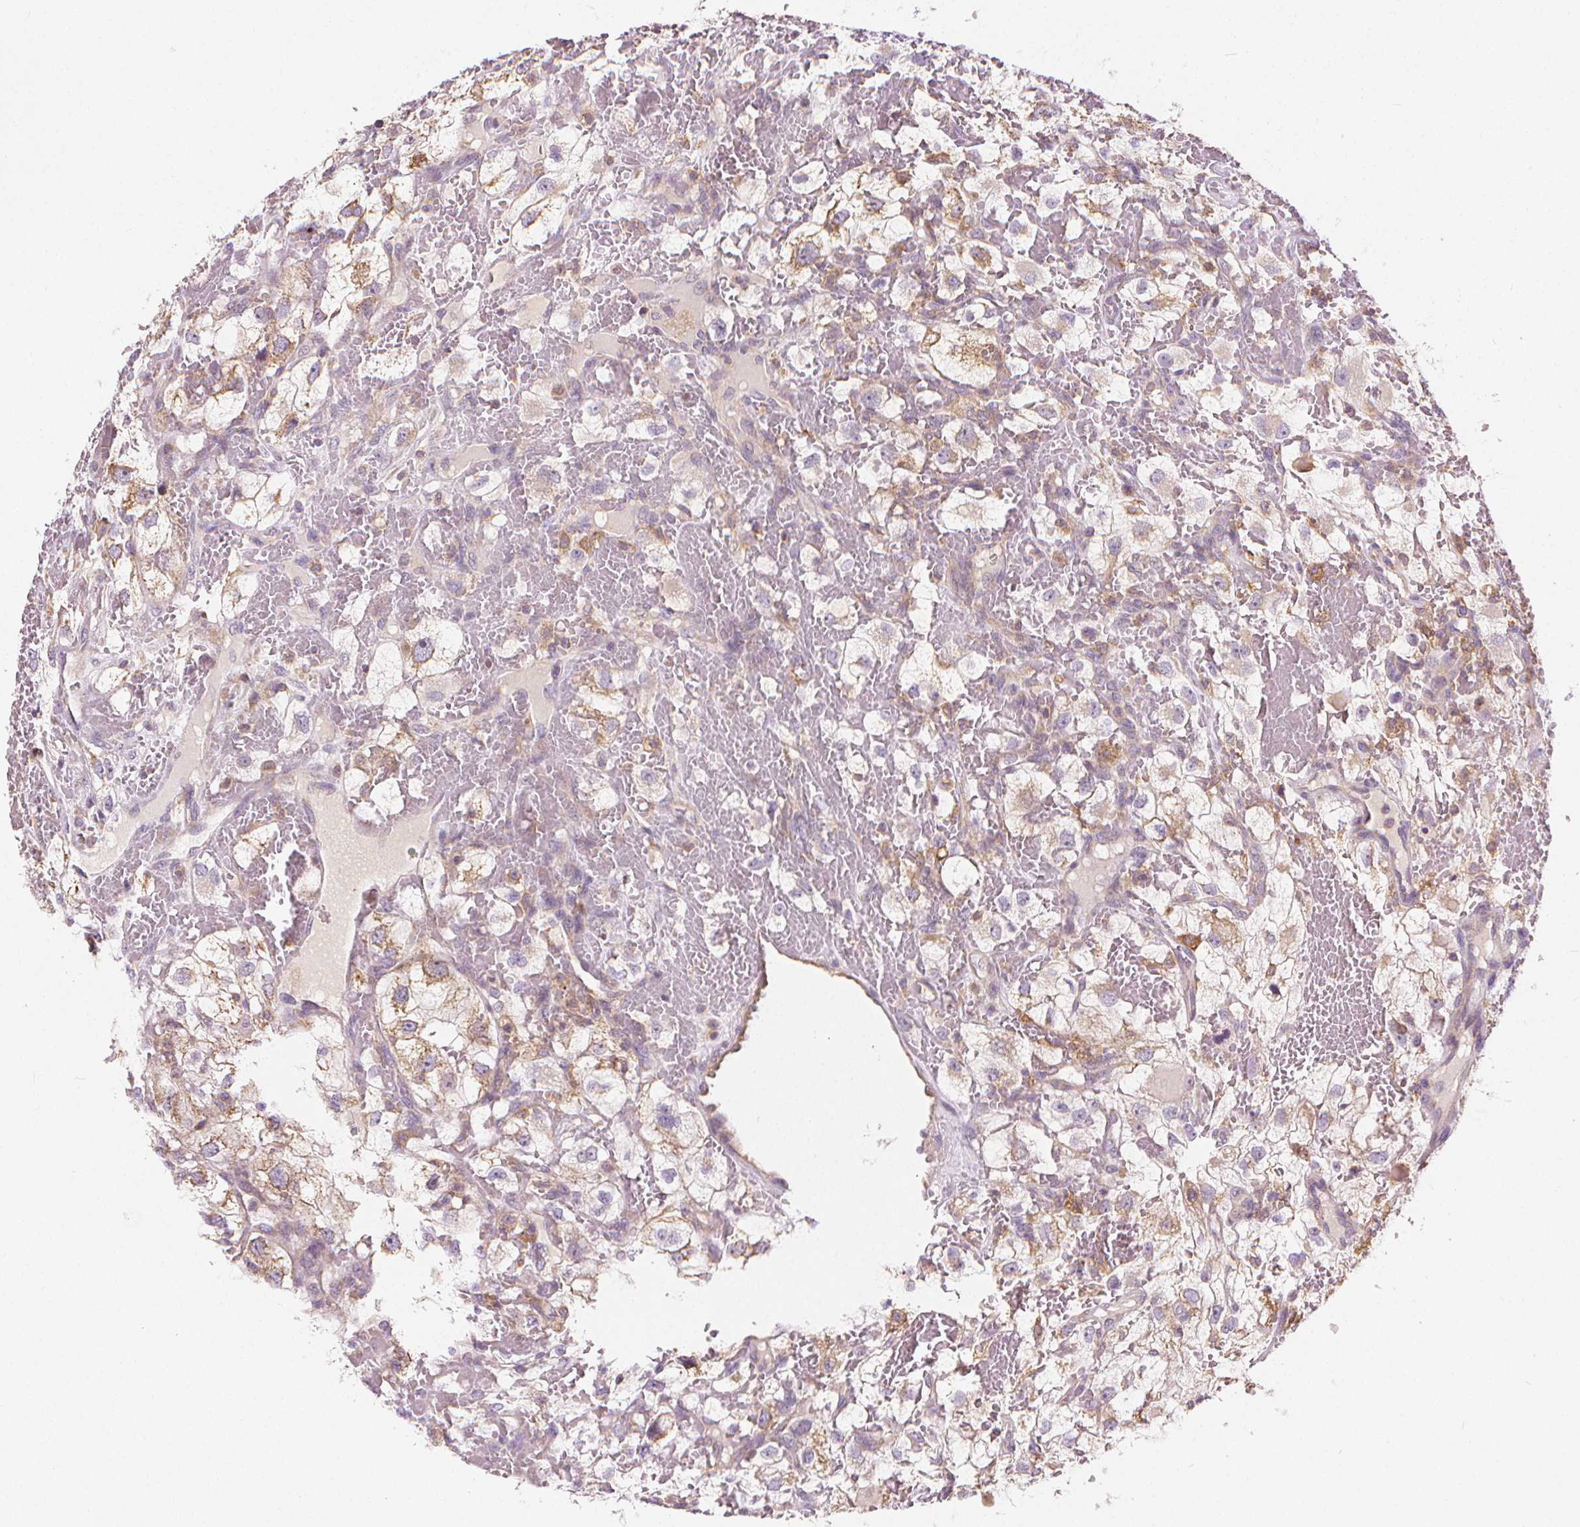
{"staining": {"intensity": "moderate", "quantity": "25%-75%", "location": "cytoplasmic/membranous"}, "tissue": "renal cancer", "cell_type": "Tumor cells", "image_type": "cancer", "snomed": [{"axis": "morphology", "description": "Adenocarcinoma, NOS"}, {"axis": "topography", "description": "Kidney"}], "caption": "Immunohistochemical staining of renal cancer (adenocarcinoma) exhibits medium levels of moderate cytoplasmic/membranous positivity in about 25%-75% of tumor cells. The protein is stained brown, and the nuclei are stained in blue (DAB (3,3'-diaminobenzidine) IHC with brightfield microscopy, high magnification).", "gene": "RAB20", "patient": {"sex": "male", "age": 59}}